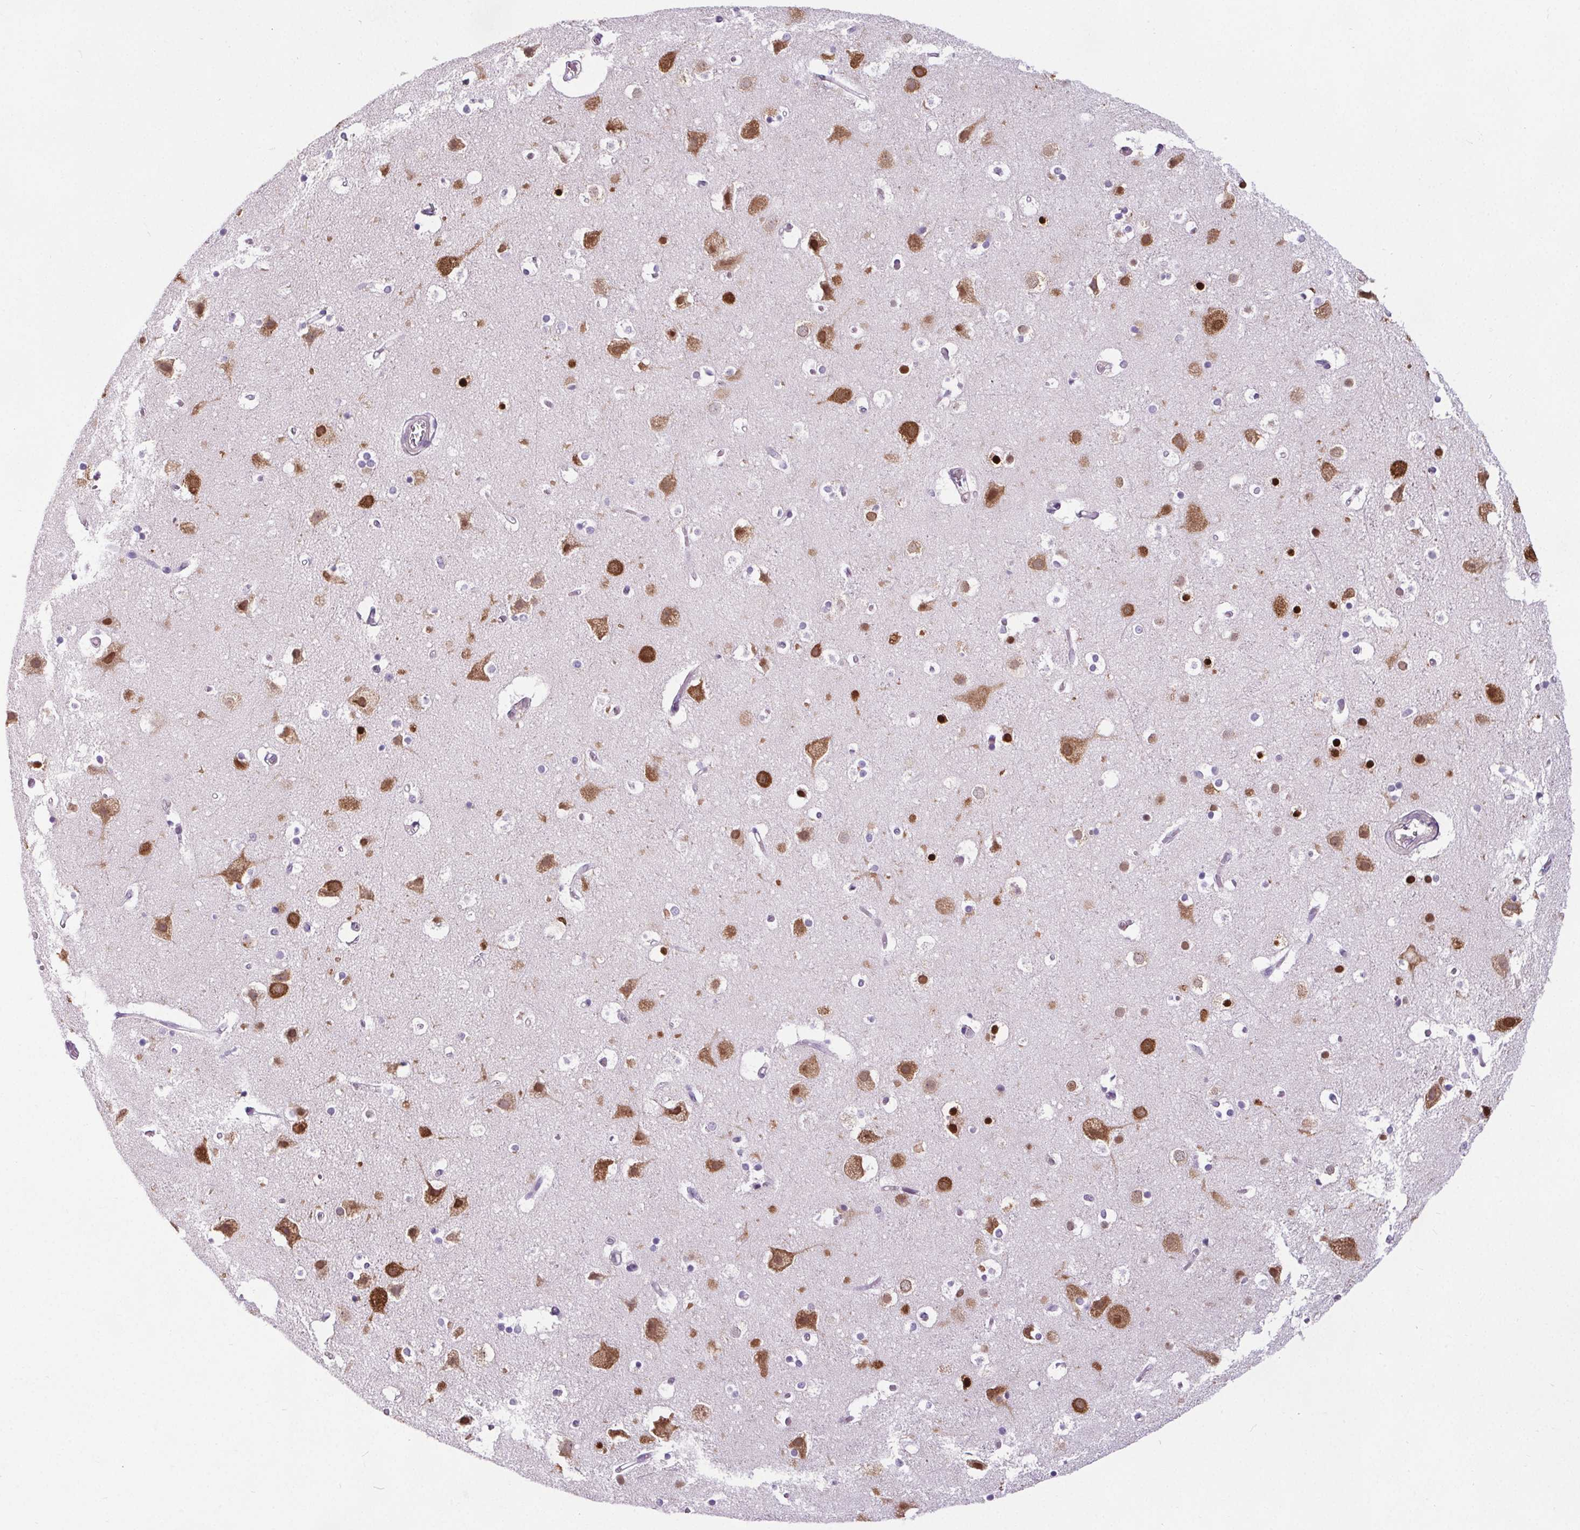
{"staining": {"intensity": "negative", "quantity": "none", "location": "none"}, "tissue": "cerebral cortex", "cell_type": "Endothelial cells", "image_type": "normal", "snomed": [{"axis": "morphology", "description": "Normal tissue, NOS"}, {"axis": "topography", "description": "Cerebral cortex"}], "caption": "IHC photomicrograph of unremarkable human cerebral cortex stained for a protein (brown), which shows no staining in endothelial cells.", "gene": "ELAVL2", "patient": {"sex": "female", "age": 52}}